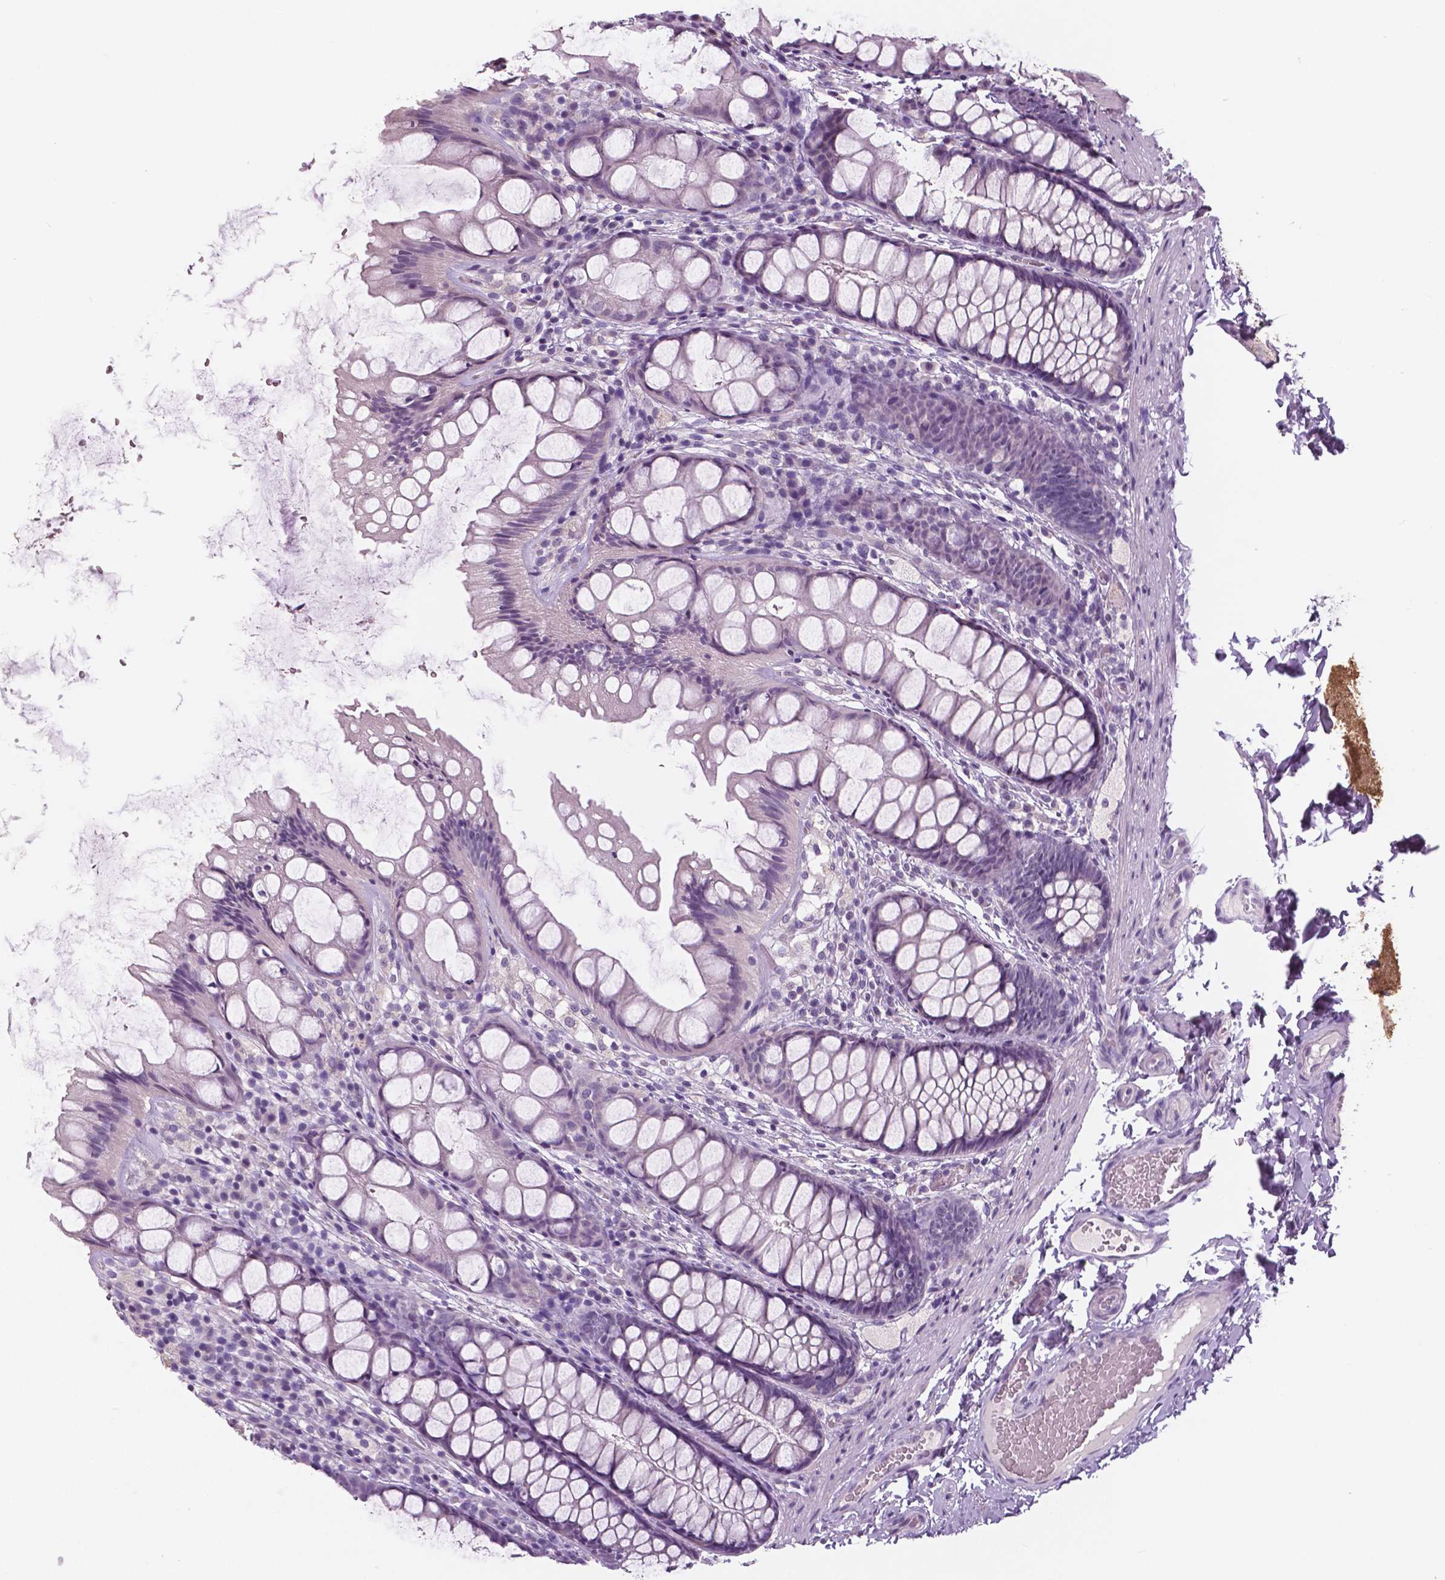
{"staining": {"intensity": "negative", "quantity": "none", "location": "none"}, "tissue": "colon", "cell_type": "Endothelial cells", "image_type": "normal", "snomed": [{"axis": "morphology", "description": "Normal tissue, NOS"}, {"axis": "topography", "description": "Colon"}], "caption": "Immunohistochemistry (IHC) histopathology image of unremarkable colon: human colon stained with DAB reveals no significant protein staining in endothelial cells.", "gene": "NECAB1", "patient": {"sex": "male", "age": 47}}